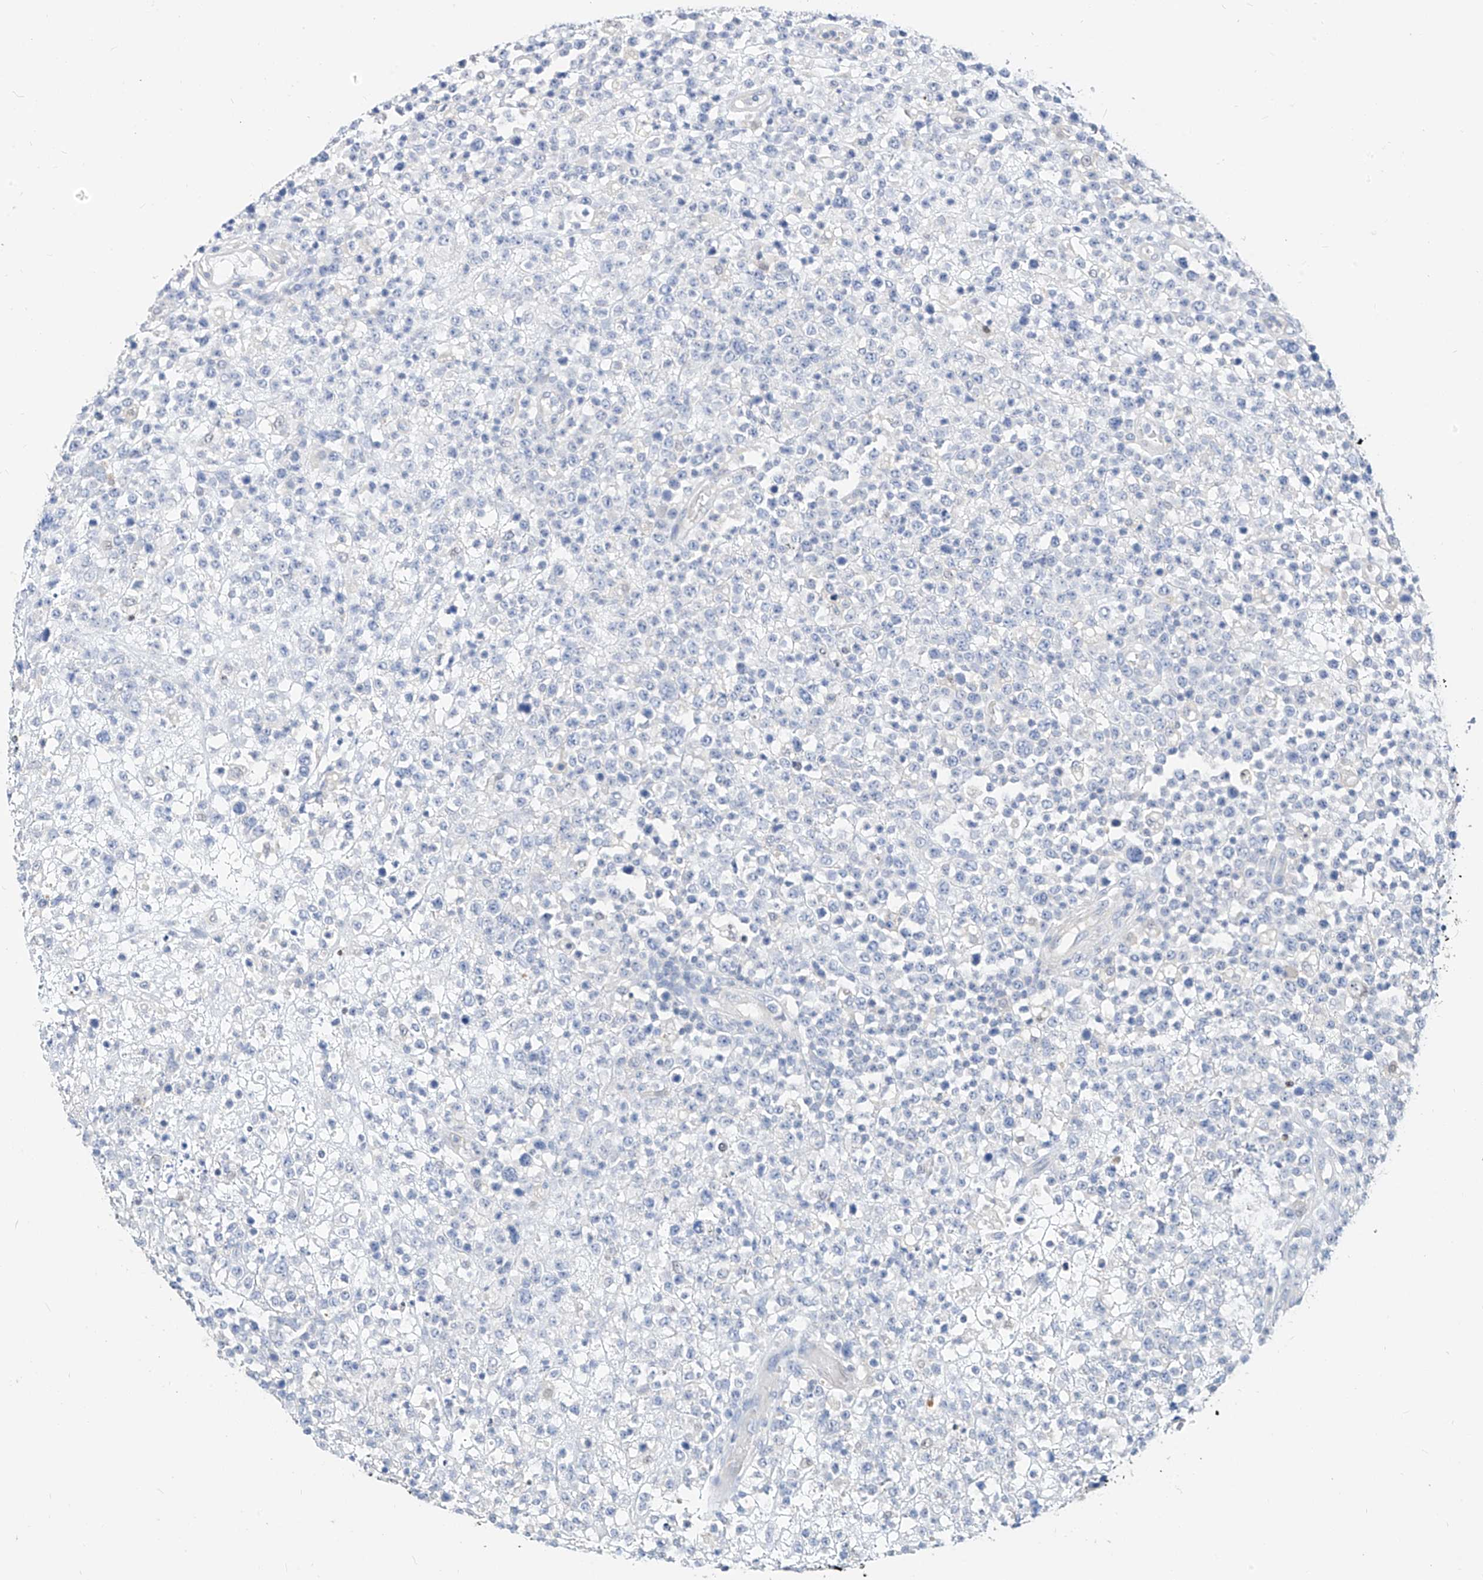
{"staining": {"intensity": "negative", "quantity": "none", "location": "none"}, "tissue": "lymphoma", "cell_type": "Tumor cells", "image_type": "cancer", "snomed": [{"axis": "morphology", "description": "Malignant lymphoma, non-Hodgkin's type, High grade"}, {"axis": "topography", "description": "Colon"}], "caption": "This micrograph is of high-grade malignant lymphoma, non-Hodgkin's type stained with immunohistochemistry (IHC) to label a protein in brown with the nuclei are counter-stained blue. There is no staining in tumor cells.", "gene": "ZZEF1", "patient": {"sex": "female", "age": 53}}